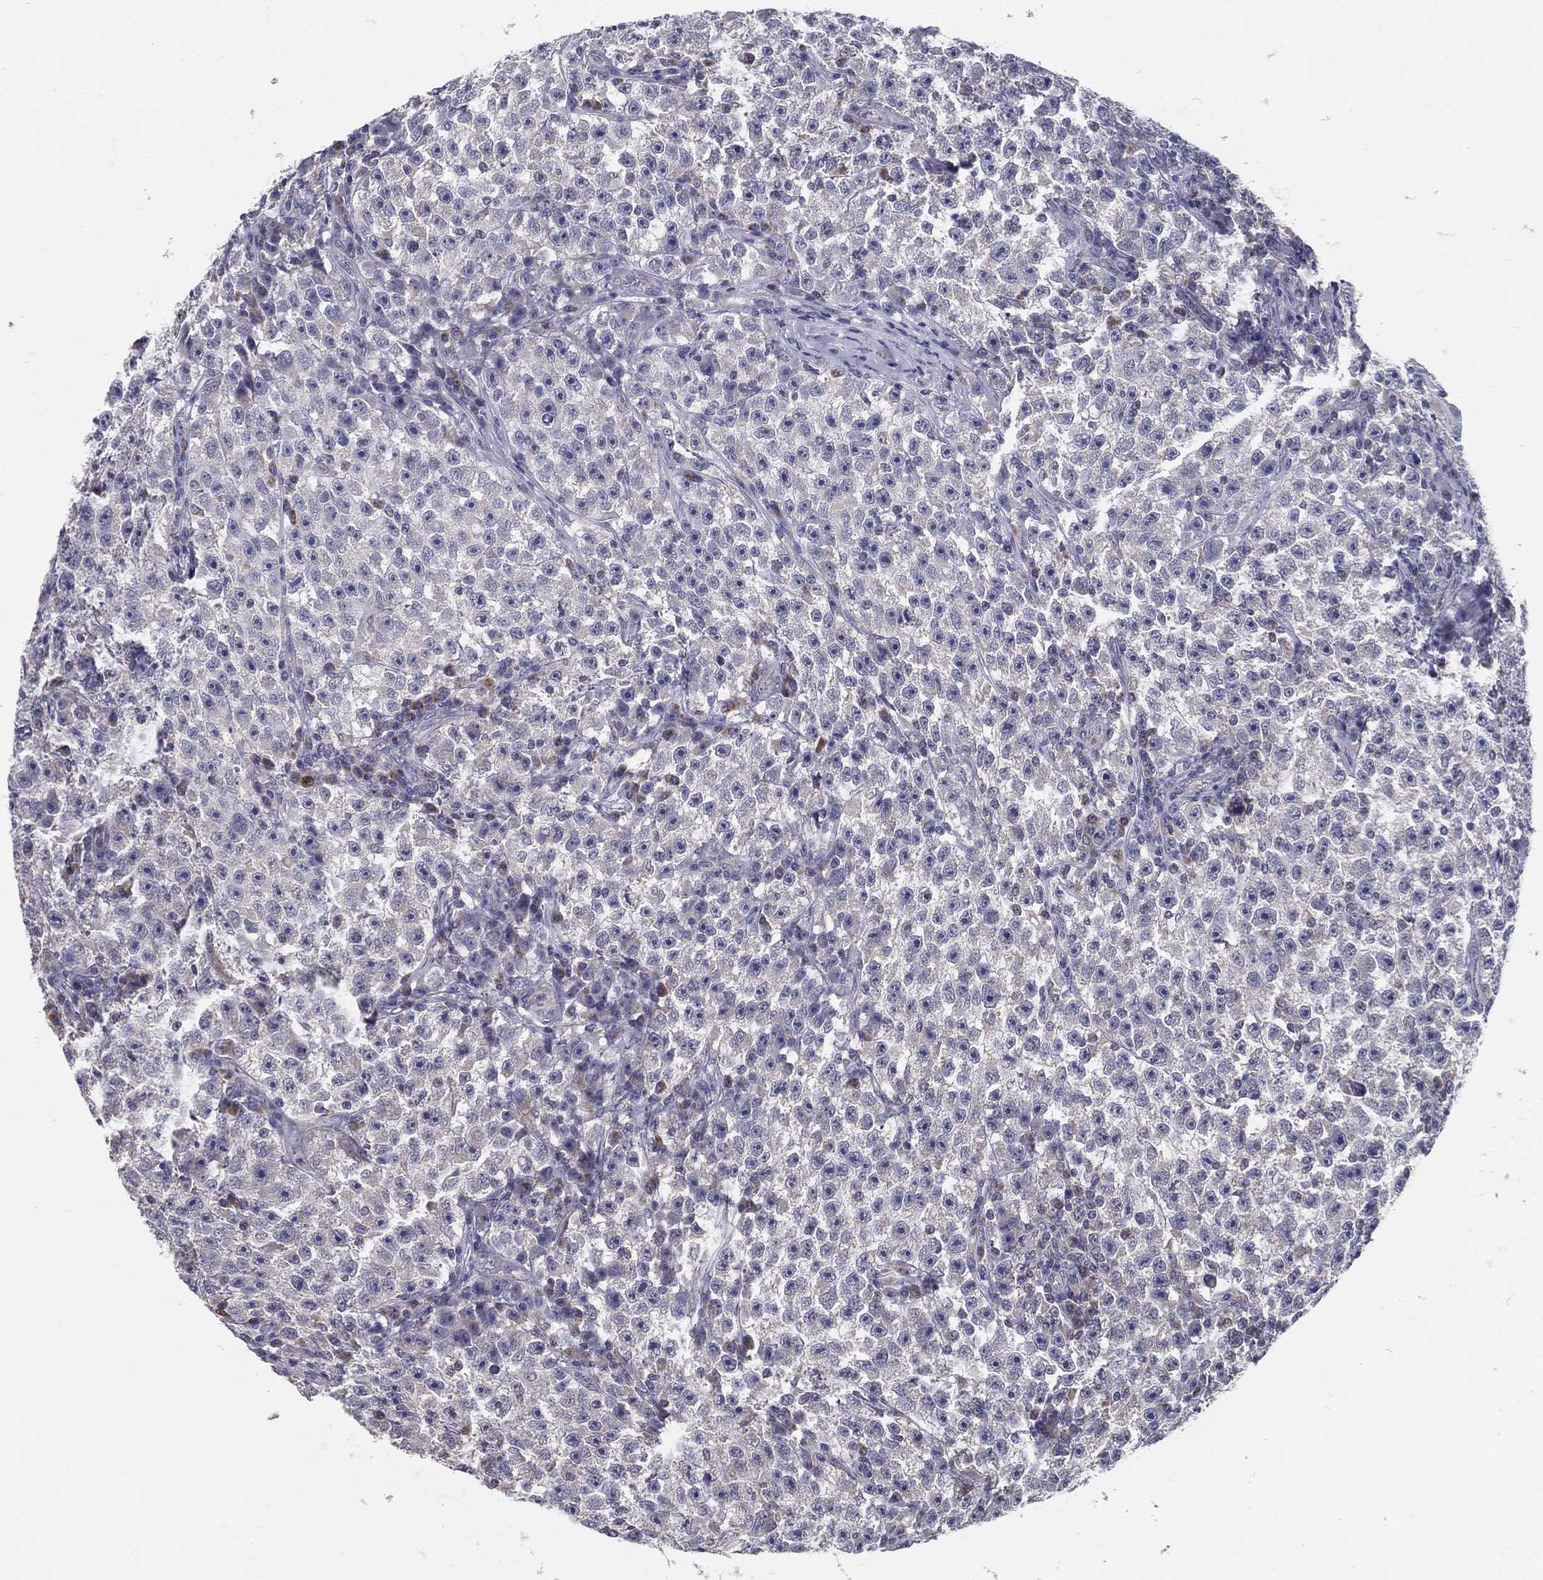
{"staining": {"intensity": "negative", "quantity": "none", "location": "none"}, "tissue": "testis cancer", "cell_type": "Tumor cells", "image_type": "cancer", "snomed": [{"axis": "morphology", "description": "Seminoma, NOS"}, {"axis": "topography", "description": "Testis"}], "caption": "Immunohistochemistry (IHC) of testis cancer displays no staining in tumor cells.", "gene": "PCSK1", "patient": {"sex": "male", "age": 22}}